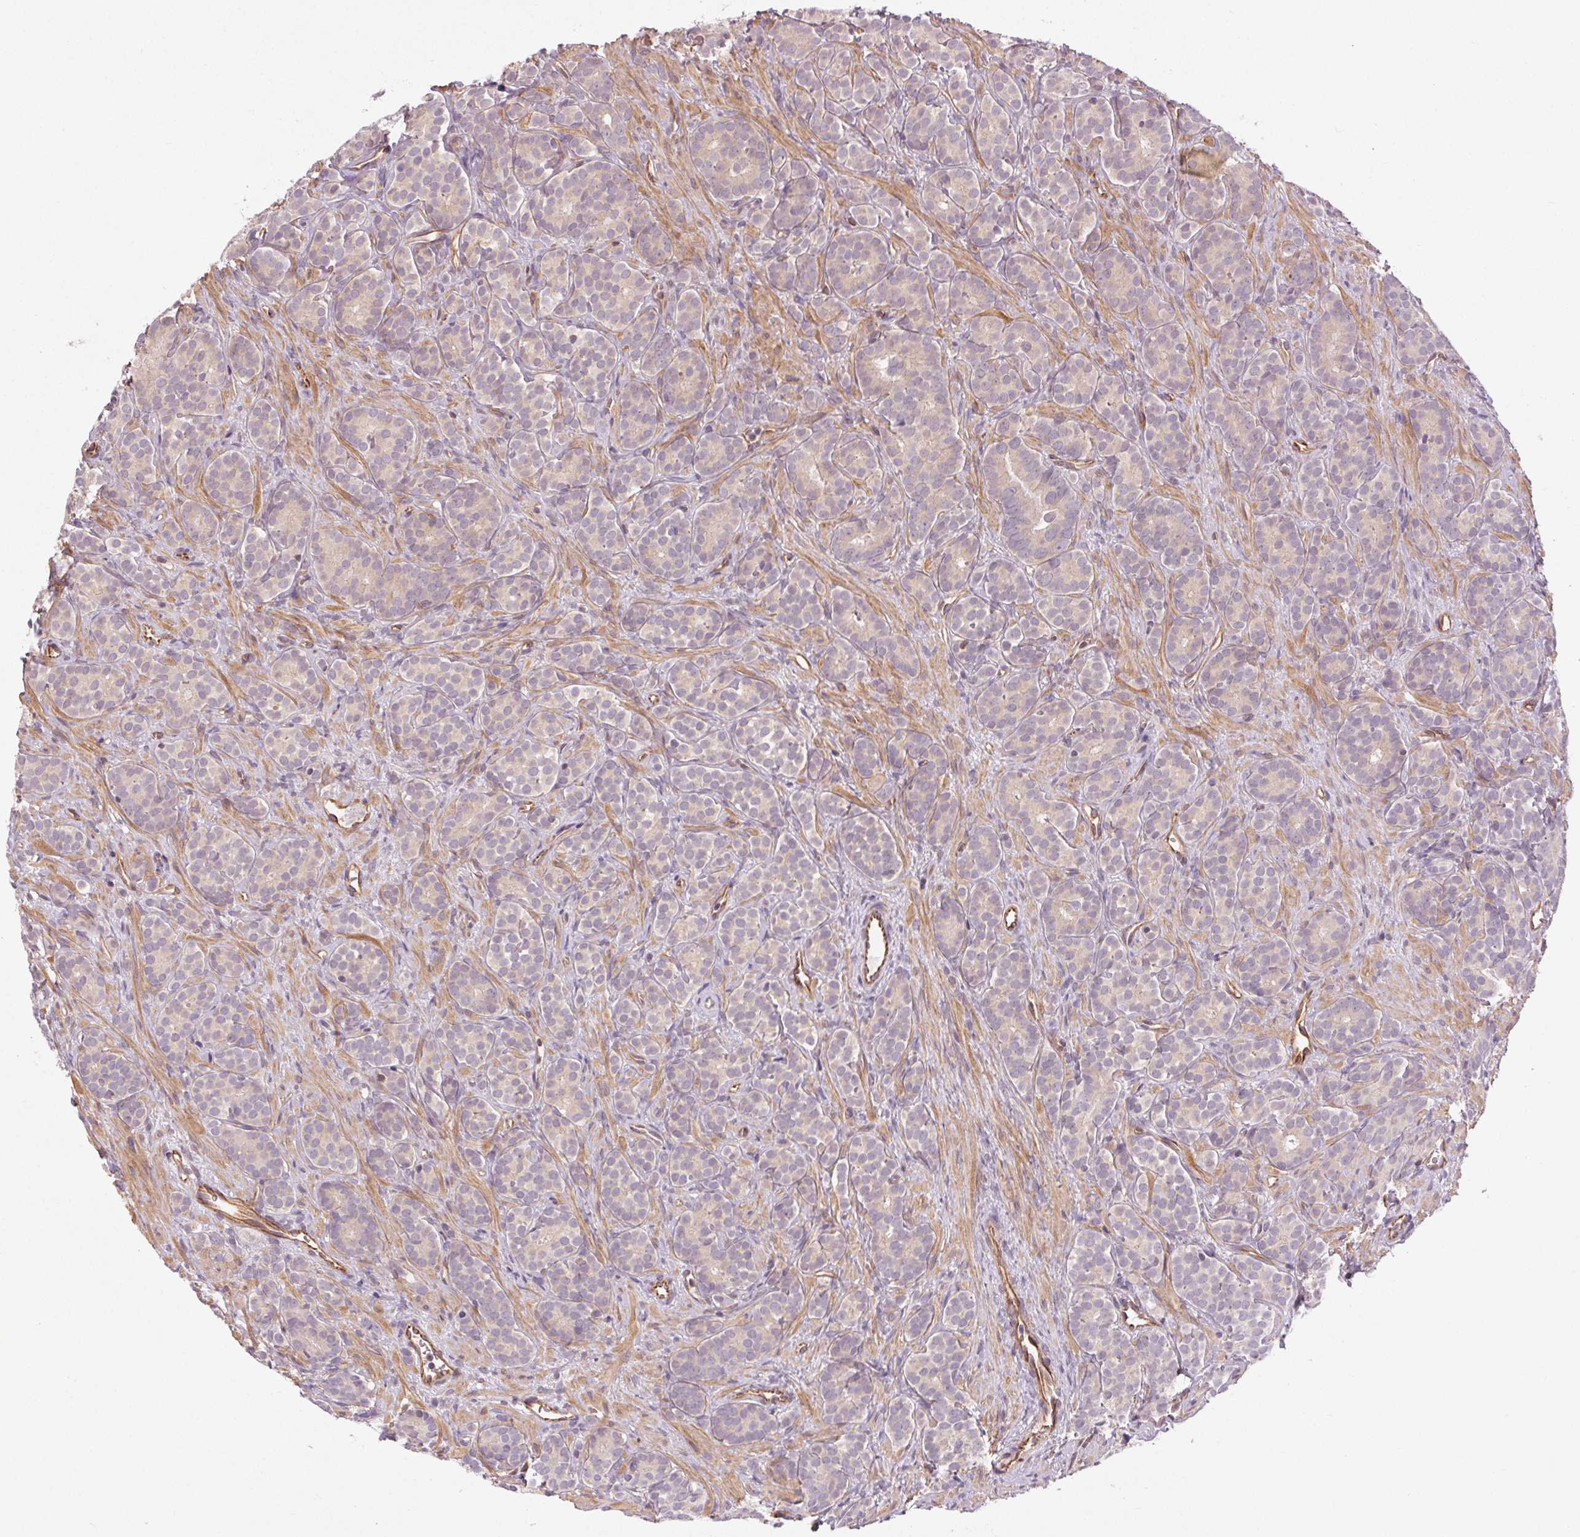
{"staining": {"intensity": "weak", "quantity": "<25%", "location": "cytoplasmic/membranous"}, "tissue": "prostate cancer", "cell_type": "Tumor cells", "image_type": "cancer", "snomed": [{"axis": "morphology", "description": "Adenocarcinoma, High grade"}, {"axis": "topography", "description": "Prostate"}], "caption": "Immunohistochemical staining of human prostate adenocarcinoma (high-grade) displays no significant positivity in tumor cells.", "gene": "CCSER1", "patient": {"sex": "male", "age": 84}}